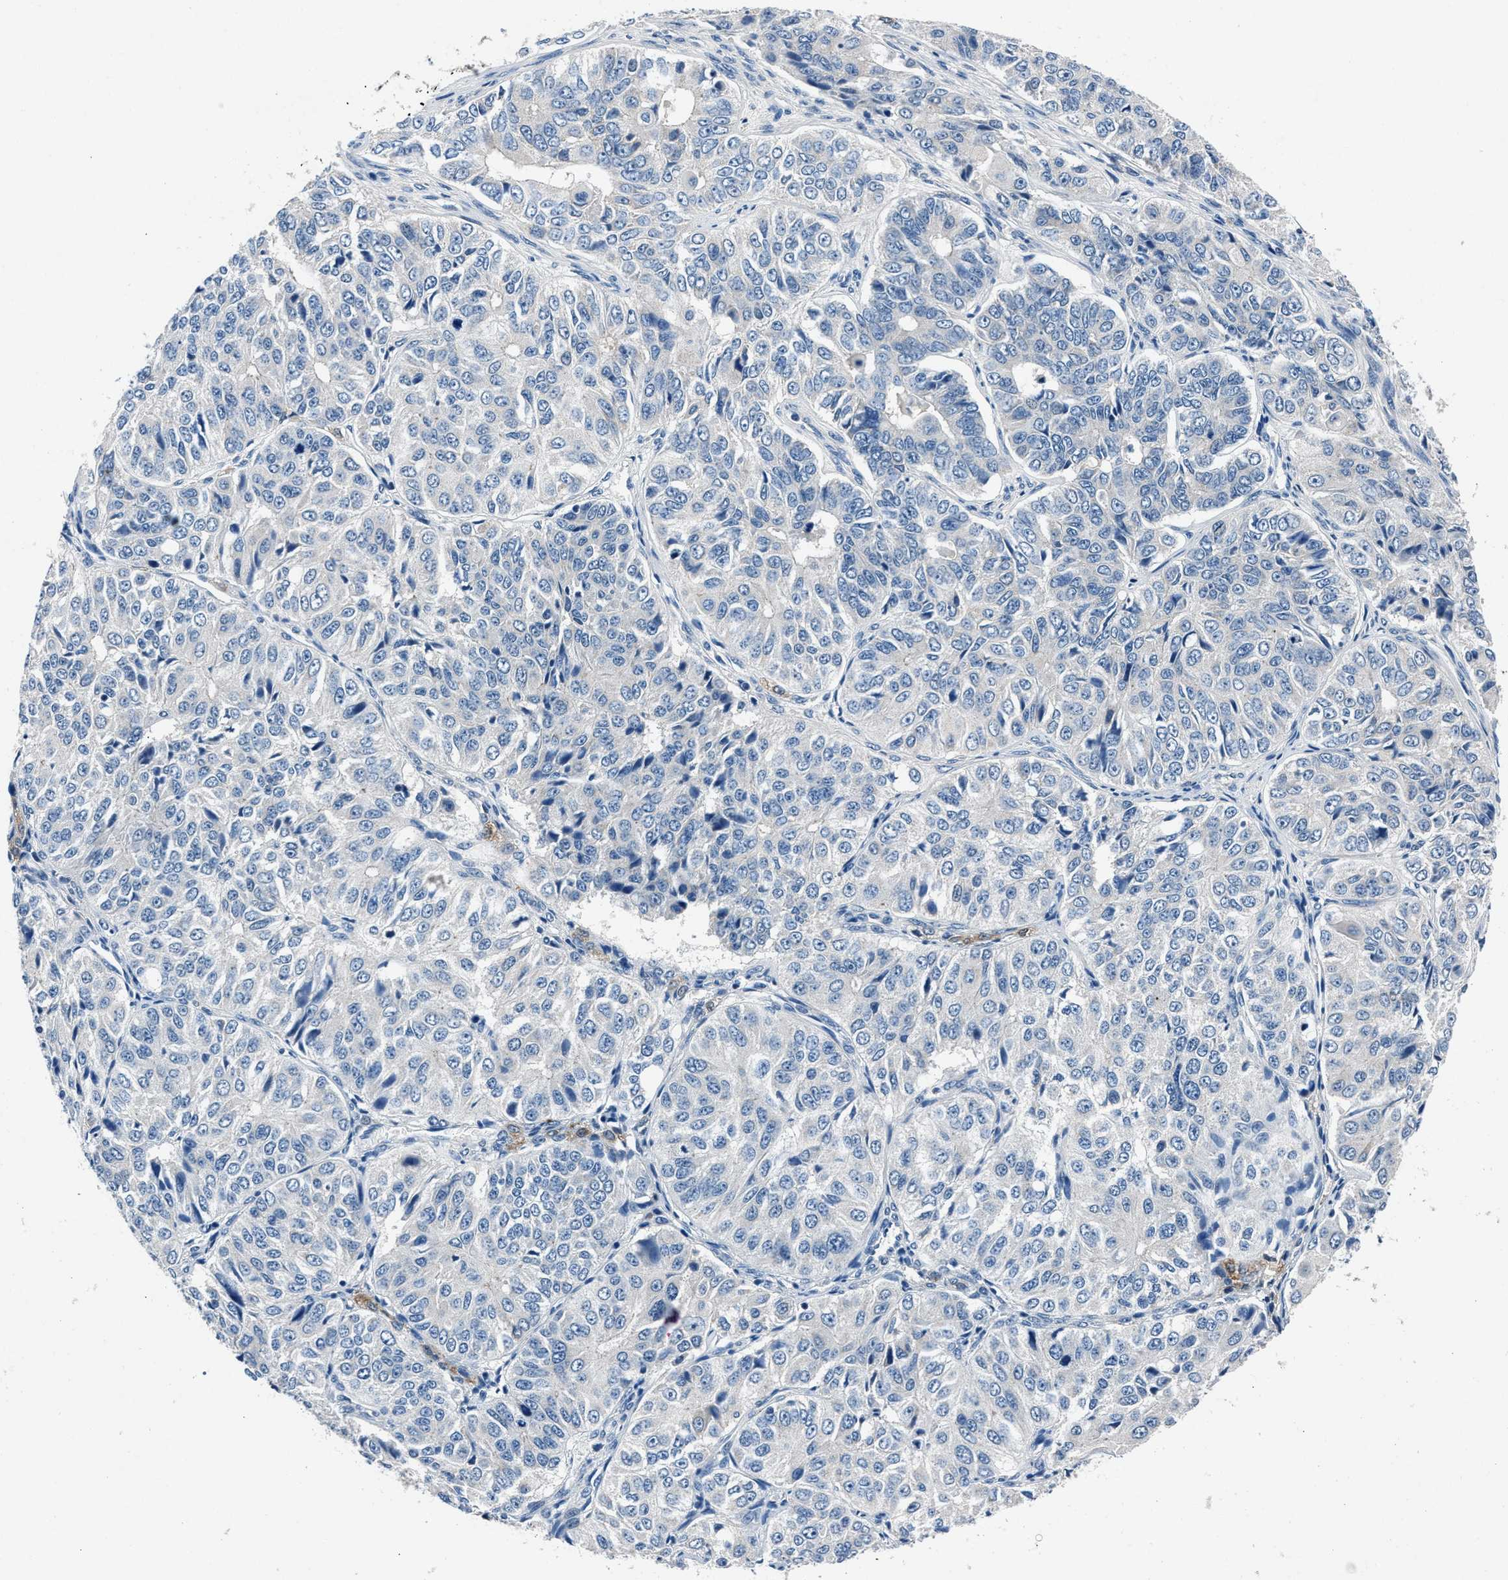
{"staining": {"intensity": "negative", "quantity": "none", "location": "none"}, "tissue": "ovarian cancer", "cell_type": "Tumor cells", "image_type": "cancer", "snomed": [{"axis": "morphology", "description": "Carcinoma, endometroid"}, {"axis": "topography", "description": "Ovary"}], "caption": "A micrograph of human ovarian endometroid carcinoma is negative for staining in tumor cells.", "gene": "DENND6B", "patient": {"sex": "female", "age": 51}}